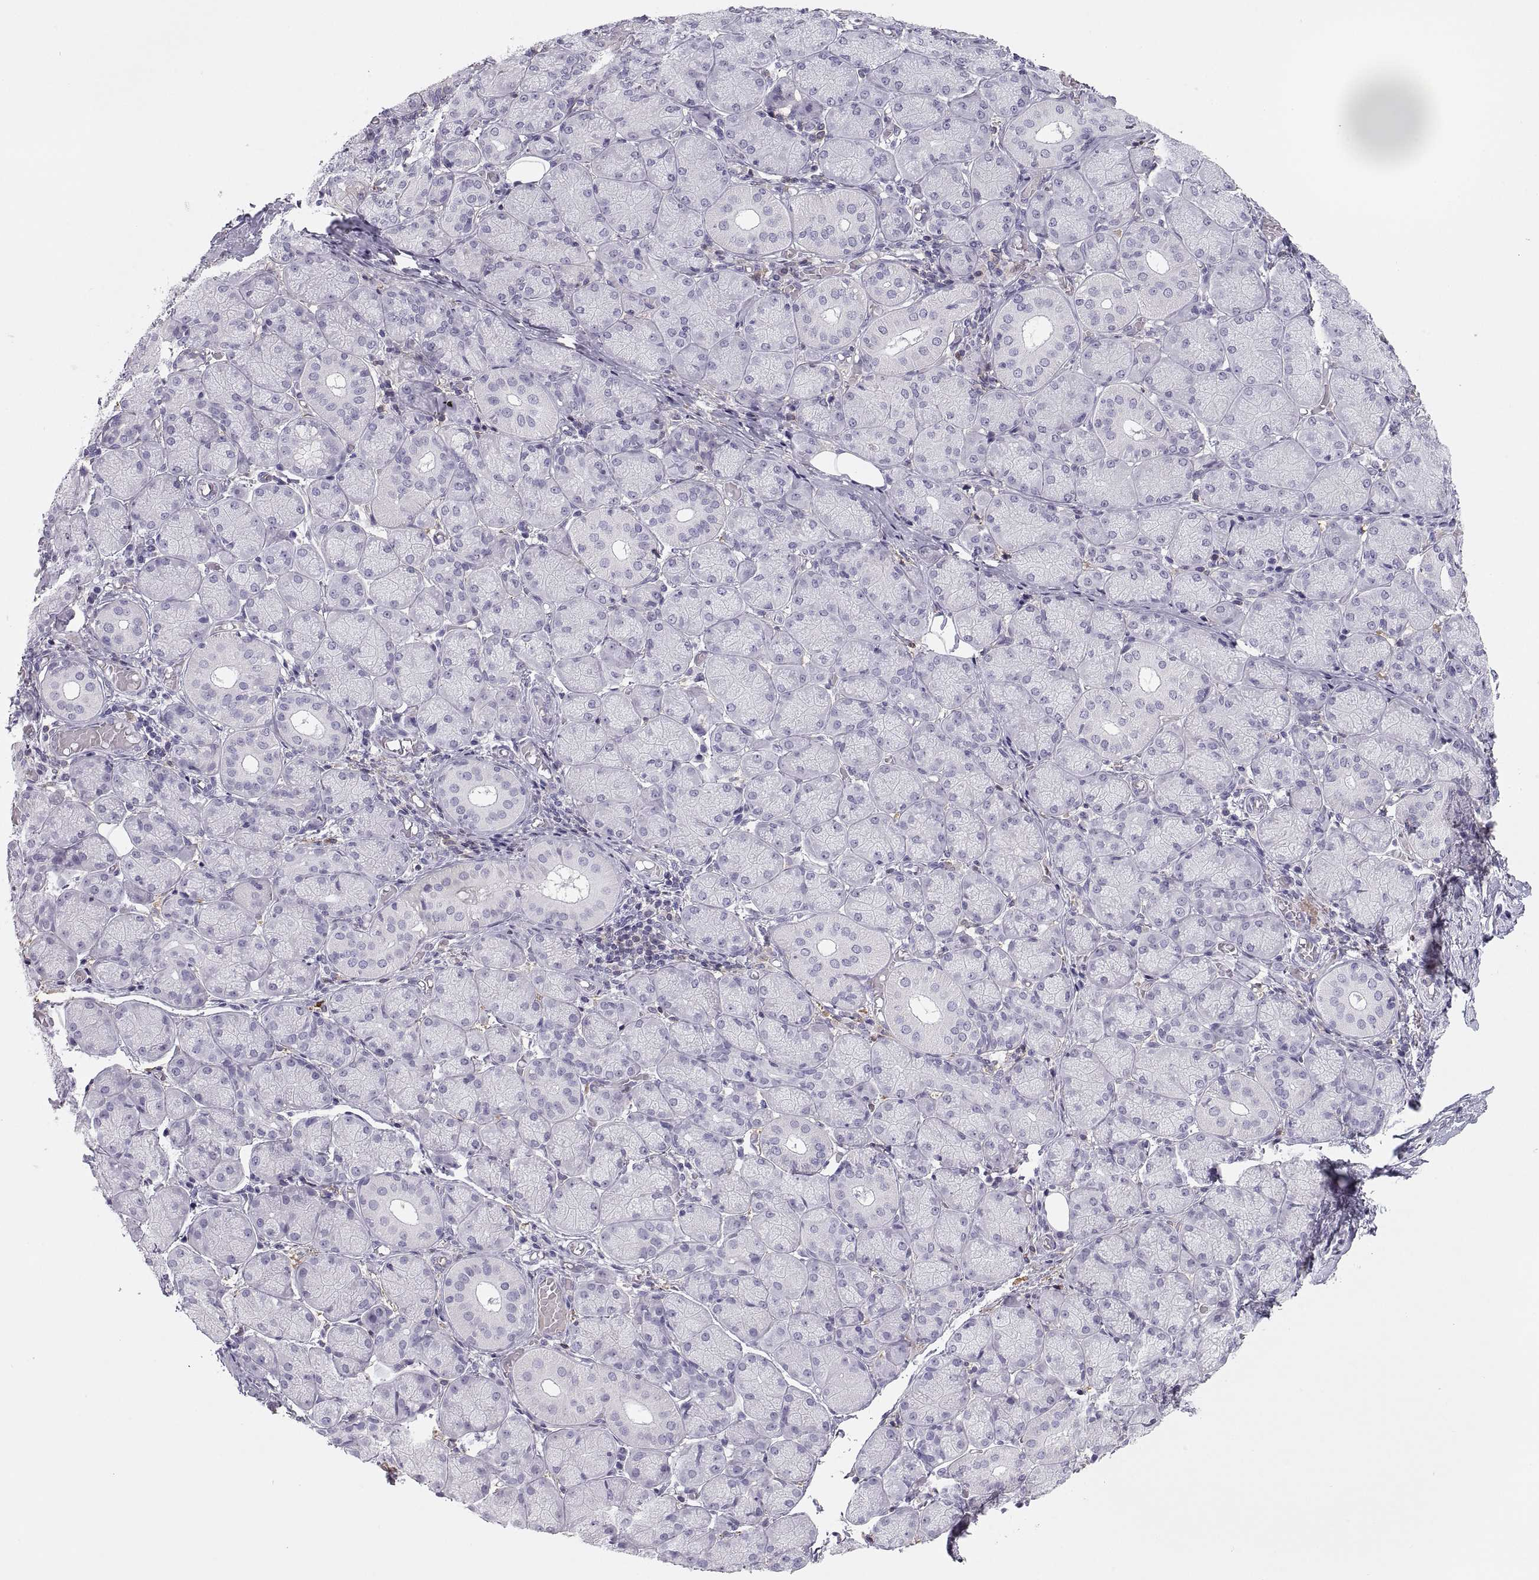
{"staining": {"intensity": "negative", "quantity": "none", "location": "none"}, "tissue": "salivary gland", "cell_type": "Glandular cells", "image_type": "normal", "snomed": [{"axis": "morphology", "description": "Normal tissue, NOS"}, {"axis": "topography", "description": "Salivary gland"}, {"axis": "topography", "description": "Peripheral nerve tissue"}], "caption": "This image is of benign salivary gland stained with immunohistochemistry (IHC) to label a protein in brown with the nuclei are counter-stained blue. There is no positivity in glandular cells. Nuclei are stained in blue.", "gene": "MAGEB2", "patient": {"sex": "female", "age": 24}}